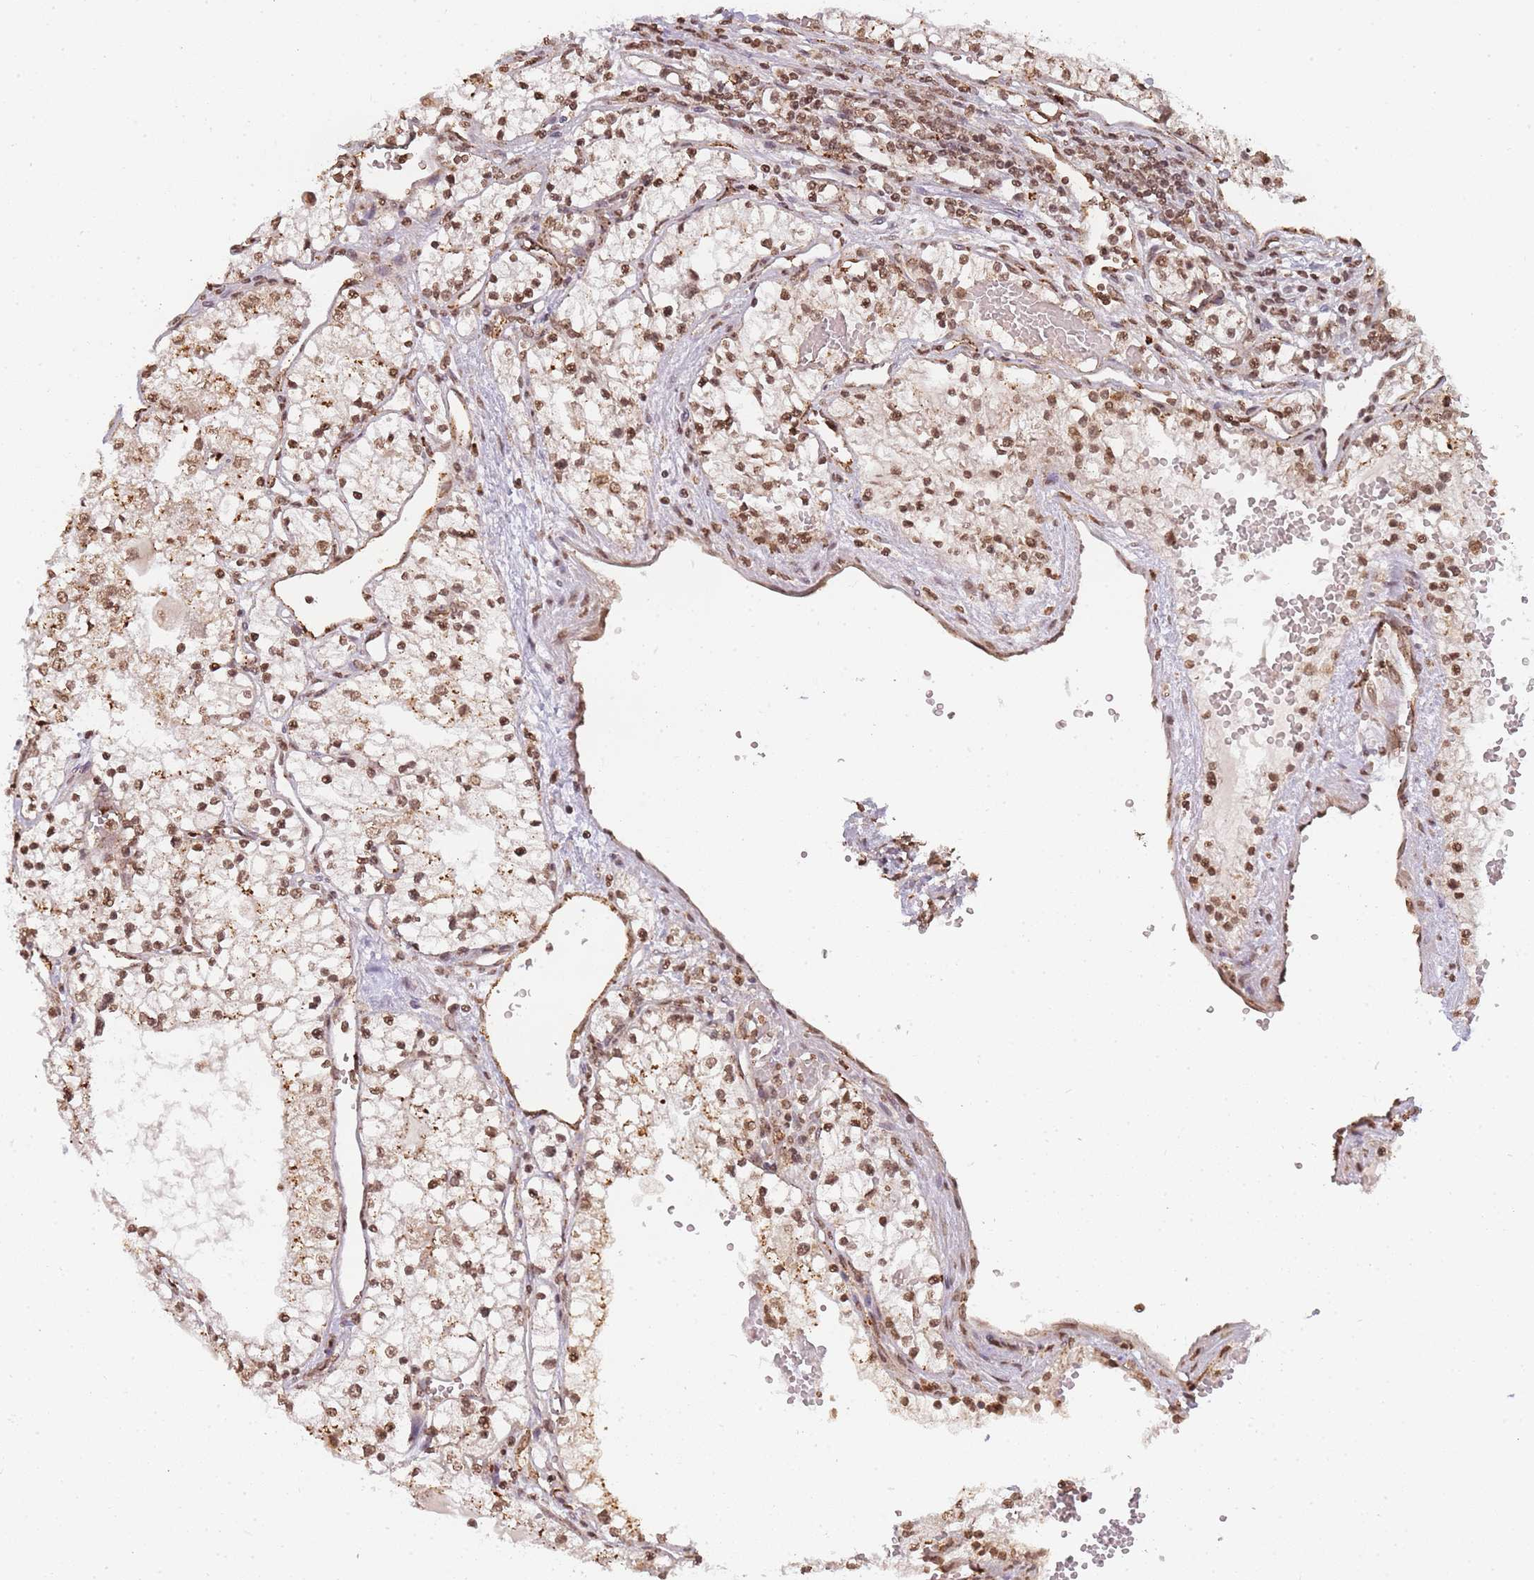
{"staining": {"intensity": "strong", "quantity": ">75%", "location": "nuclear"}, "tissue": "renal cancer", "cell_type": "Tumor cells", "image_type": "cancer", "snomed": [{"axis": "morphology", "description": "Normal tissue, NOS"}, {"axis": "morphology", "description": "Adenocarcinoma, NOS"}, {"axis": "topography", "description": "Kidney"}], "caption": "Renal cancer (adenocarcinoma) stained for a protein (brown) exhibits strong nuclear positive expression in about >75% of tumor cells.", "gene": "WWTR1", "patient": {"sex": "male", "age": 68}}